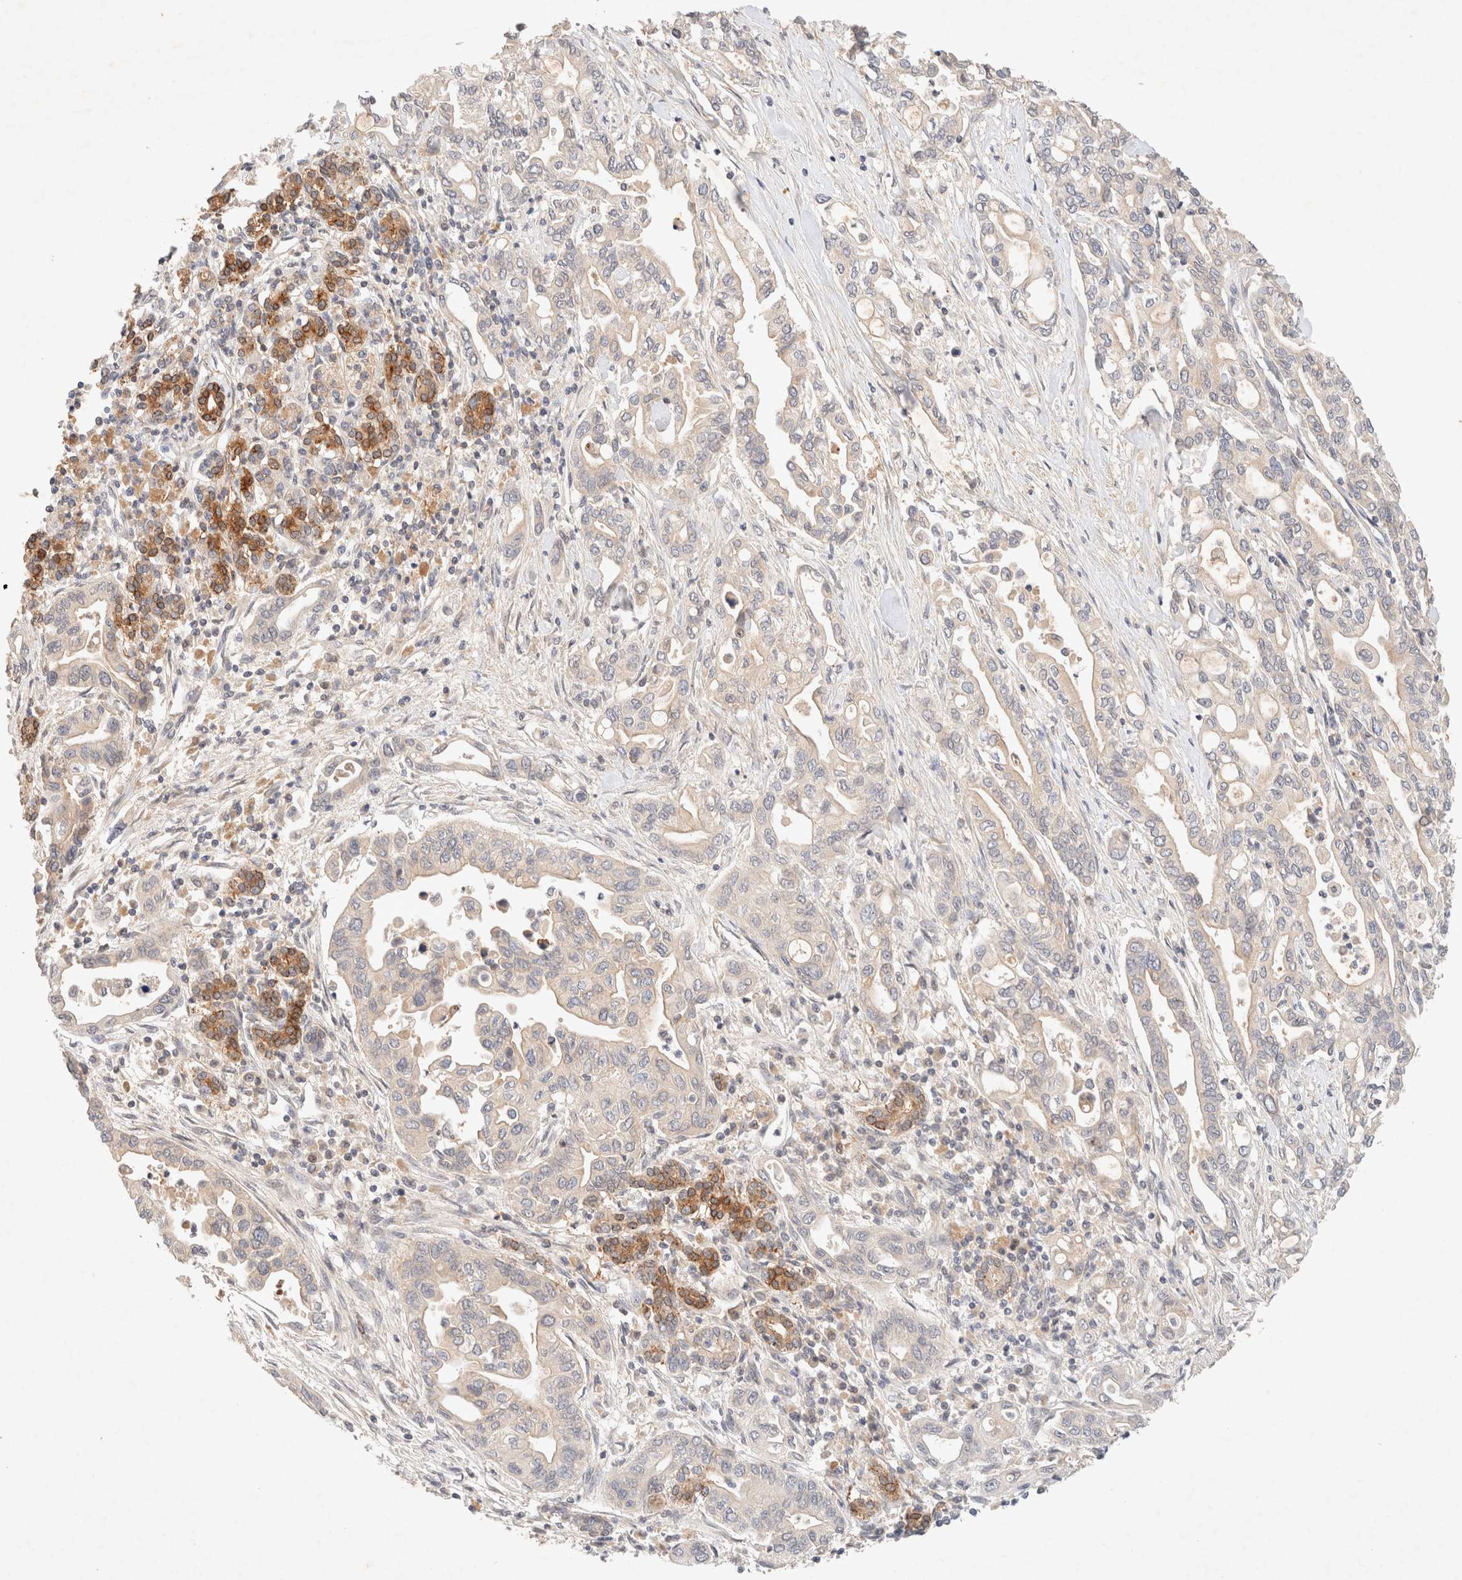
{"staining": {"intensity": "negative", "quantity": "none", "location": "none"}, "tissue": "pancreatic cancer", "cell_type": "Tumor cells", "image_type": "cancer", "snomed": [{"axis": "morphology", "description": "Adenocarcinoma, NOS"}, {"axis": "topography", "description": "Pancreas"}], "caption": "Histopathology image shows no protein expression in tumor cells of pancreatic cancer (adenocarcinoma) tissue.", "gene": "SARM1", "patient": {"sex": "female", "age": 57}}